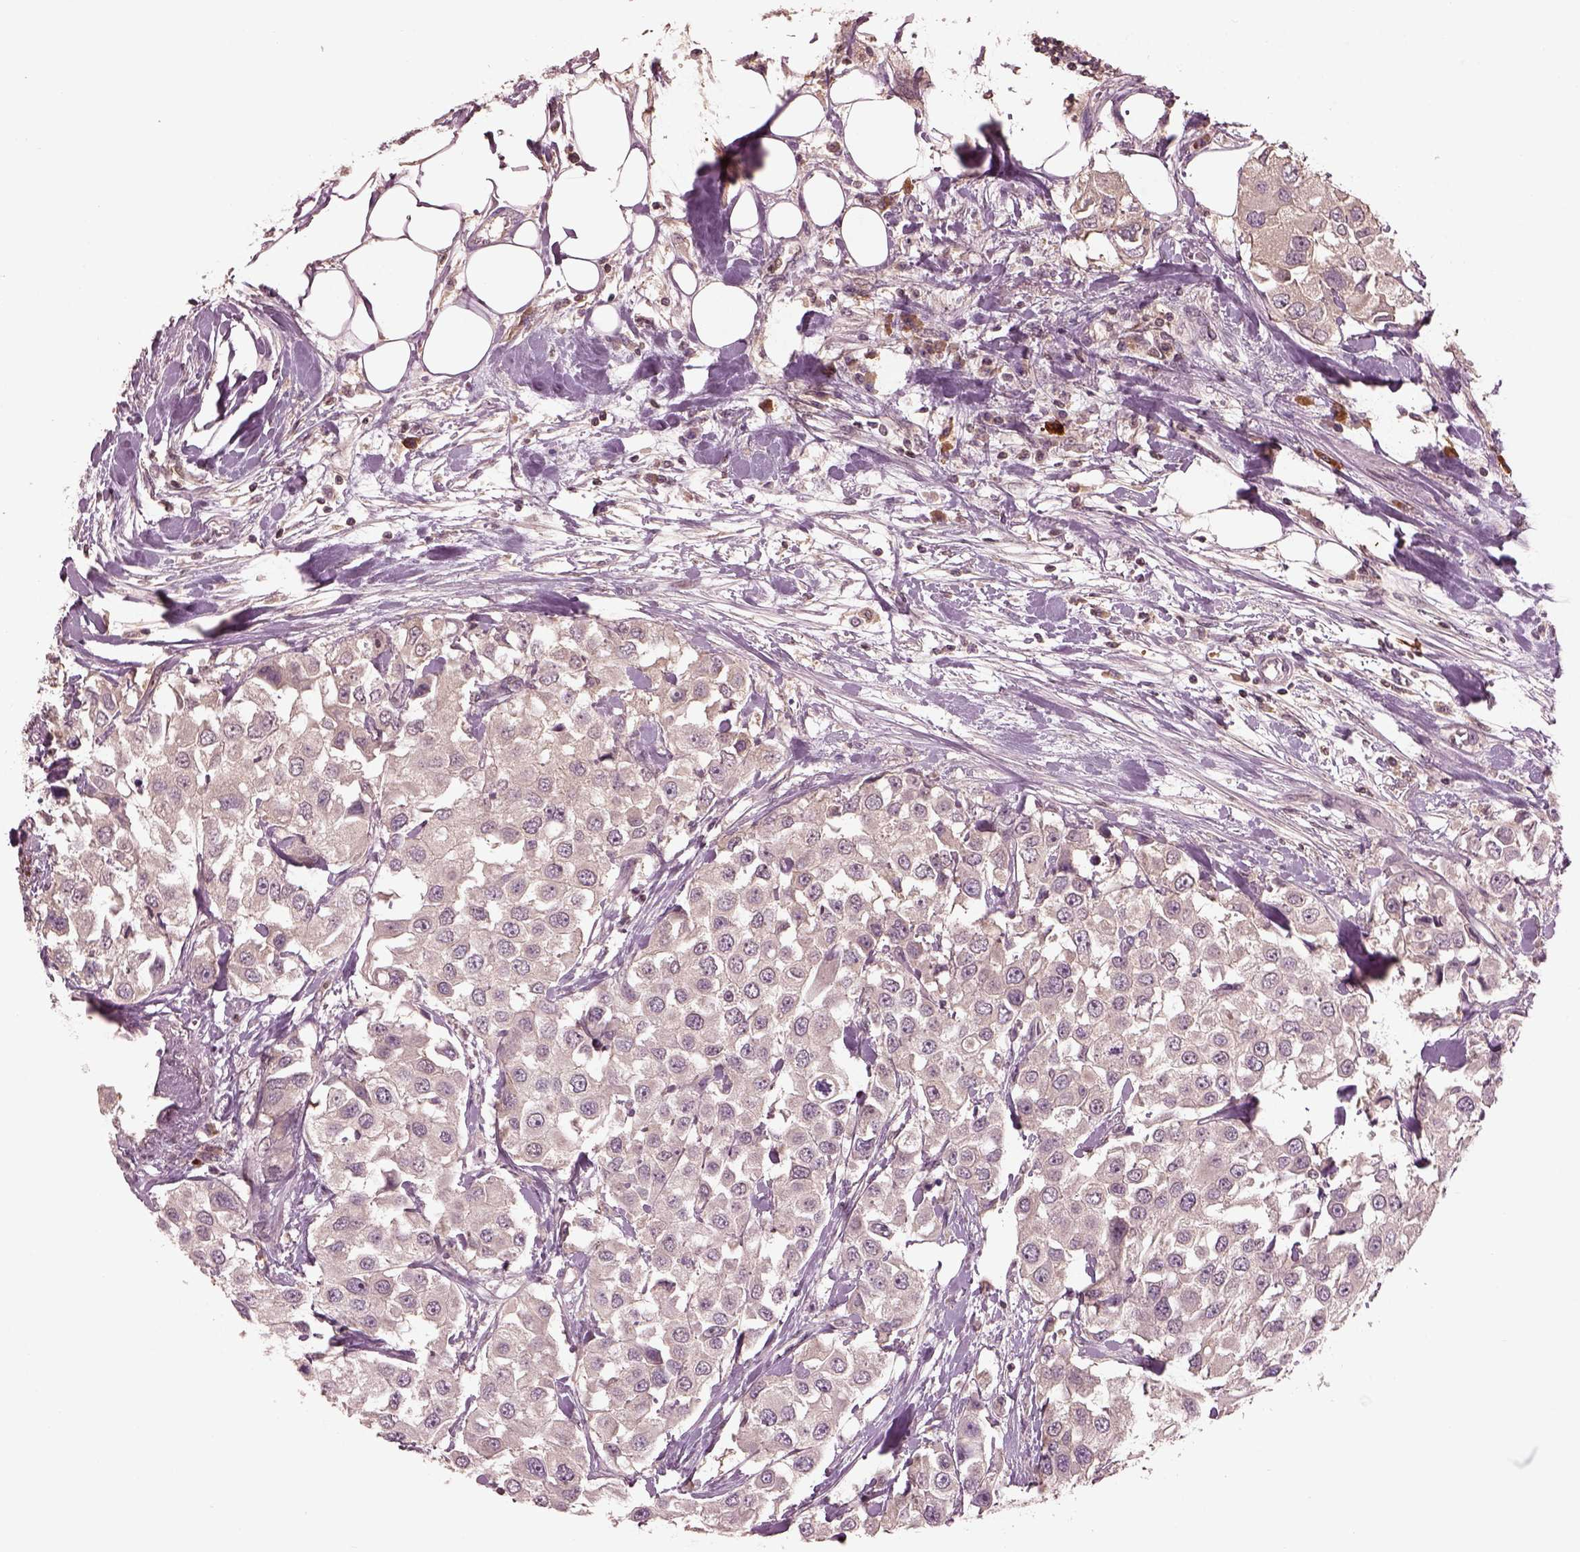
{"staining": {"intensity": "negative", "quantity": "none", "location": "none"}, "tissue": "urothelial cancer", "cell_type": "Tumor cells", "image_type": "cancer", "snomed": [{"axis": "morphology", "description": "Urothelial carcinoma, High grade"}, {"axis": "topography", "description": "Urinary bladder"}], "caption": "A high-resolution image shows immunohistochemistry (IHC) staining of urothelial cancer, which demonstrates no significant expression in tumor cells.", "gene": "PTX4", "patient": {"sex": "female", "age": 64}}